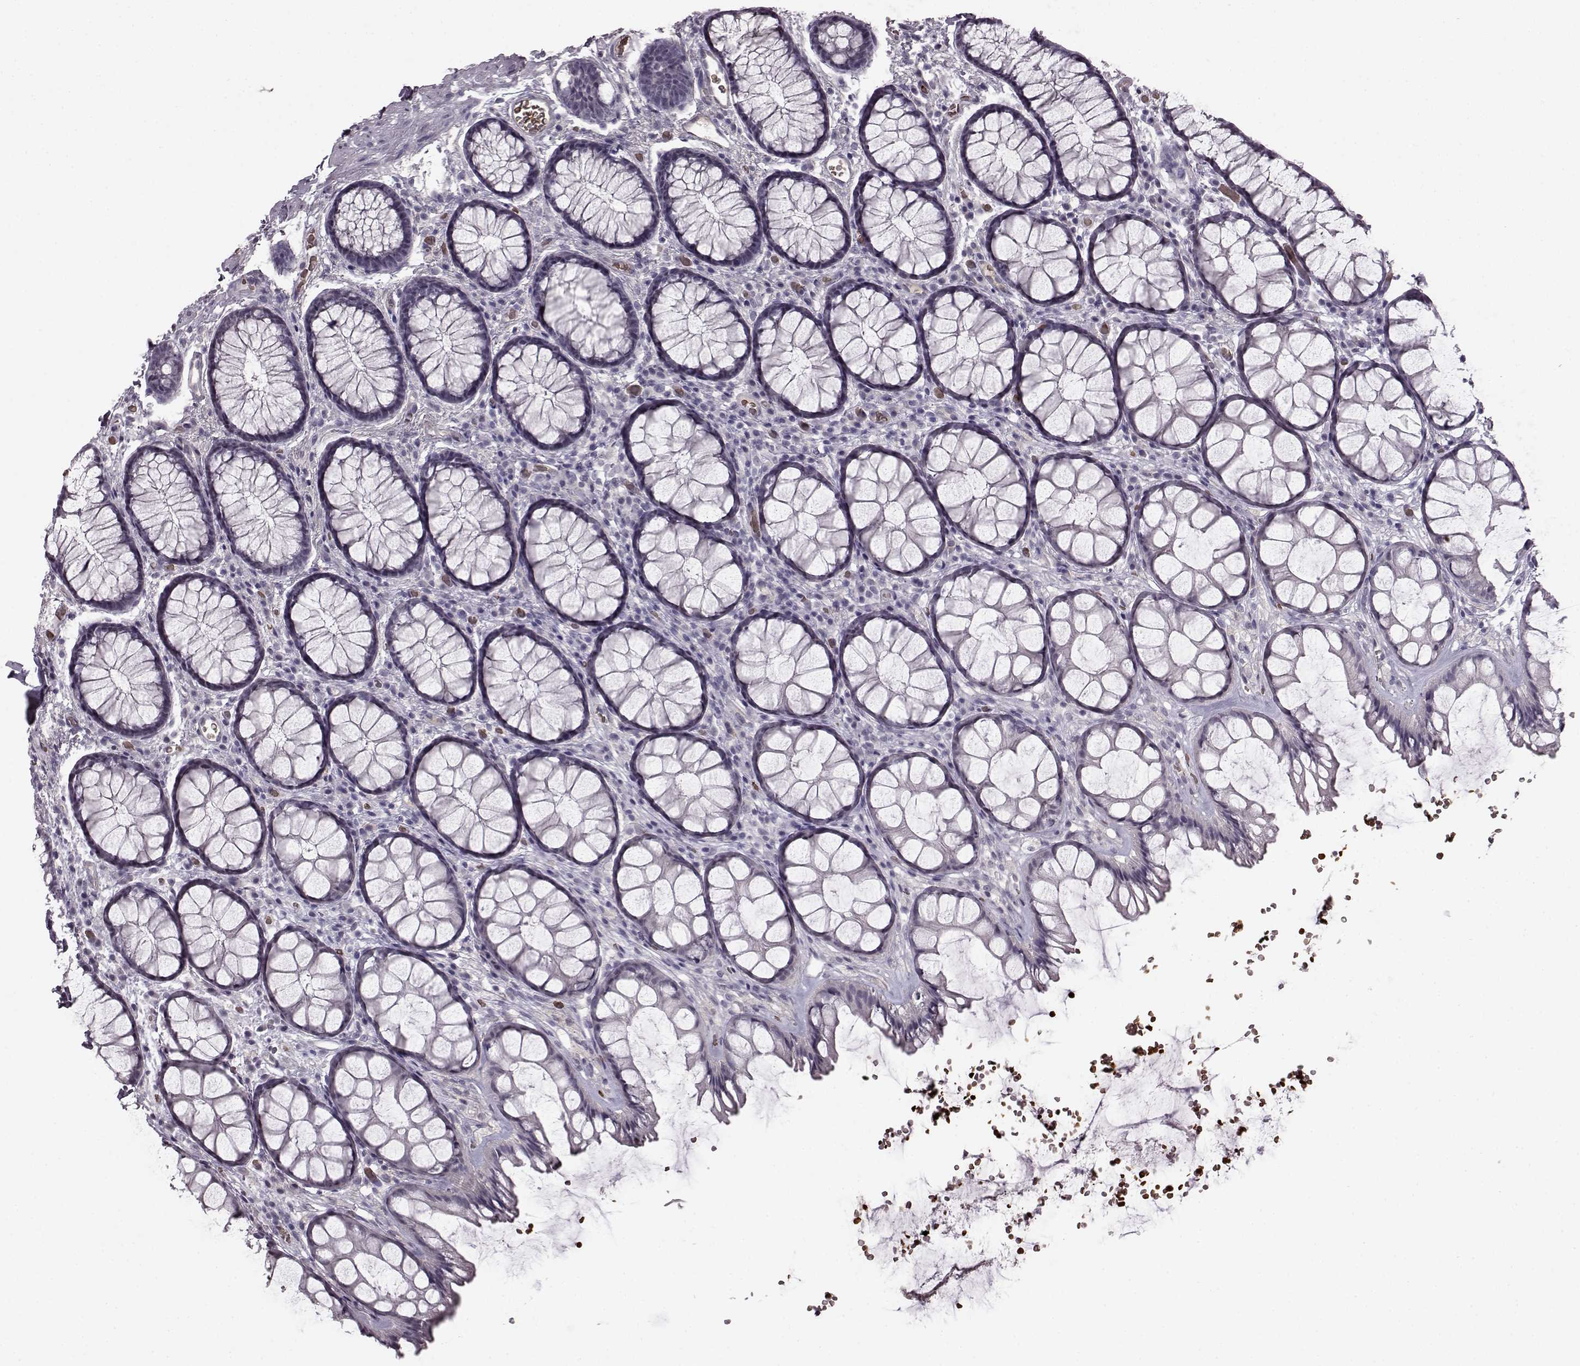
{"staining": {"intensity": "negative", "quantity": "none", "location": "none"}, "tissue": "rectum", "cell_type": "Glandular cells", "image_type": "normal", "snomed": [{"axis": "morphology", "description": "Normal tissue, NOS"}, {"axis": "topography", "description": "Rectum"}], "caption": "Immunohistochemistry of unremarkable rectum shows no expression in glandular cells.", "gene": "PROP1", "patient": {"sex": "female", "age": 62}}